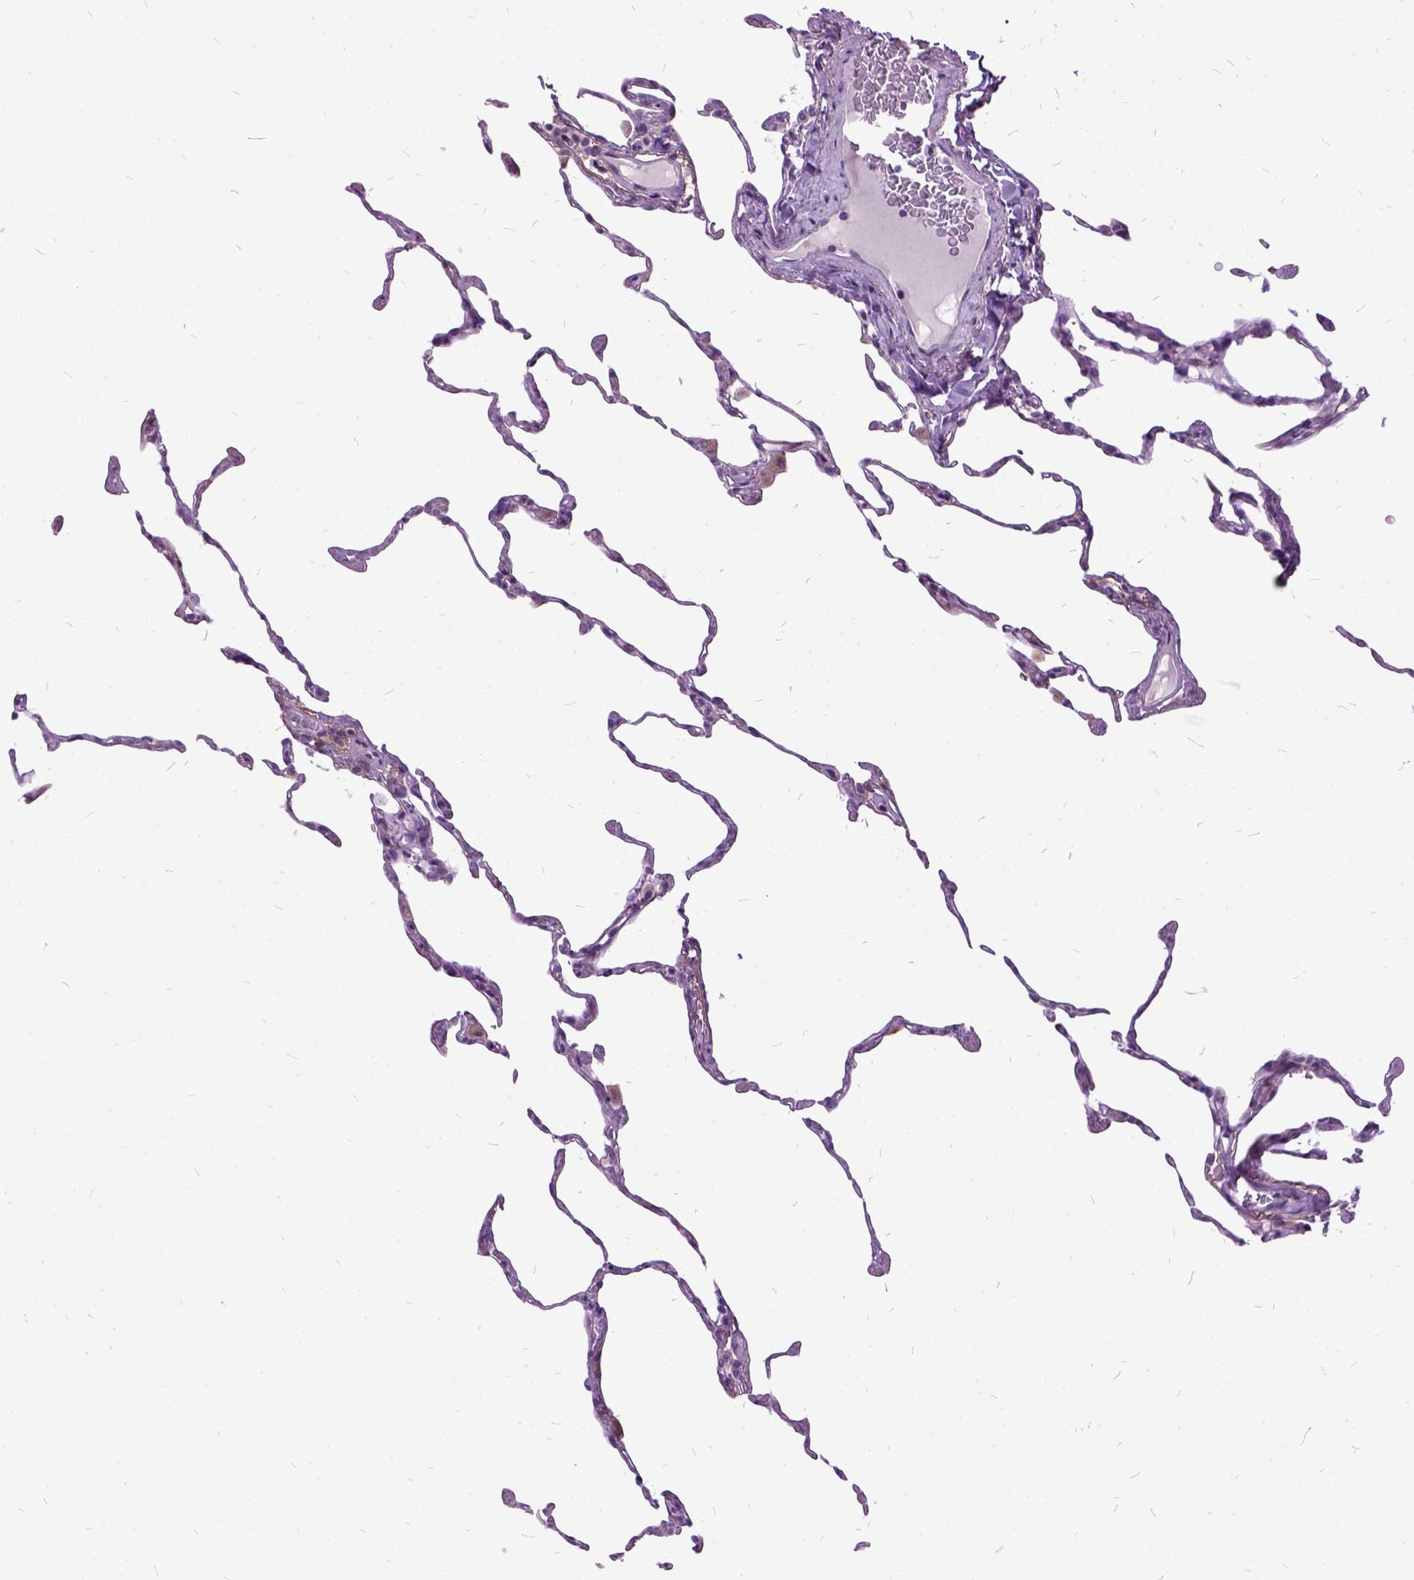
{"staining": {"intensity": "negative", "quantity": "none", "location": "none"}, "tissue": "lung", "cell_type": "Alveolar cells", "image_type": "normal", "snomed": [{"axis": "morphology", "description": "Normal tissue, NOS"}, {"axis": "topography", "description": "Lung"}], "caption": "High magnification brightfield microscopy of normal lung stained with DAB (3,3'-diaminobenzidine) (brown) and counterstained with hematoxylin (blue): alveolar cells show no significant staining.", "gene": "MME", "patient": {"sex": "female", "age": 57}}